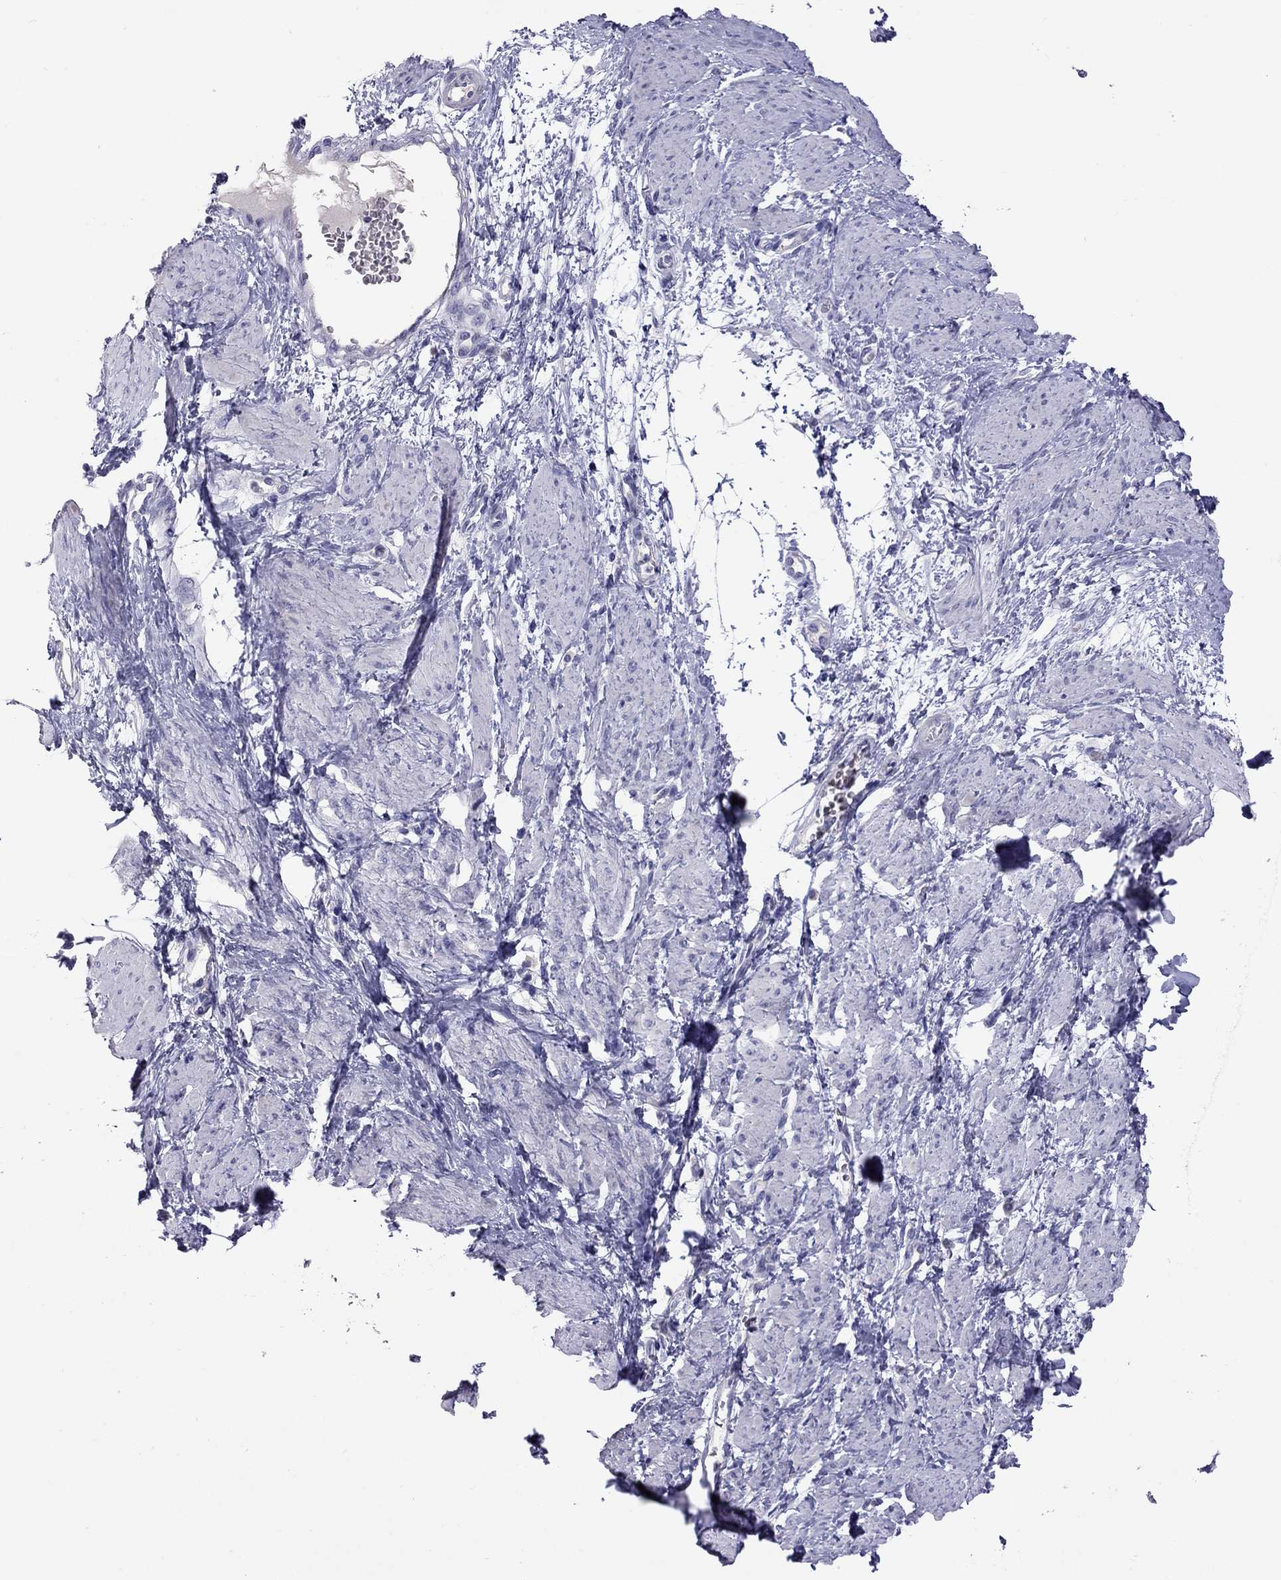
{"staining": {"intensity": "negative", "quantity": "none", "location": "none"}, "tissue": "smooth muscle", "cell_type": "Smooth muscle cells", "image_type": "normal", "snomed": [{"axis": "morphology", "description": "Normal tissue, NOS"}, {"axis": "topography", "description": "Smooth muscle"}, {"axis": "topography", "description": "Uterus"}], "caption": "IHC of normal smooth muscle demonstrates no positivity in smooth muscle cells. Brightfield microscopy of IHC stained with DAB (3,3'-diaminobenzidine) (brown) and hematoxylin (blue), captured at high magnification.", "gene": "MUC16", "patient": {"sex": "female", "age": 39}}